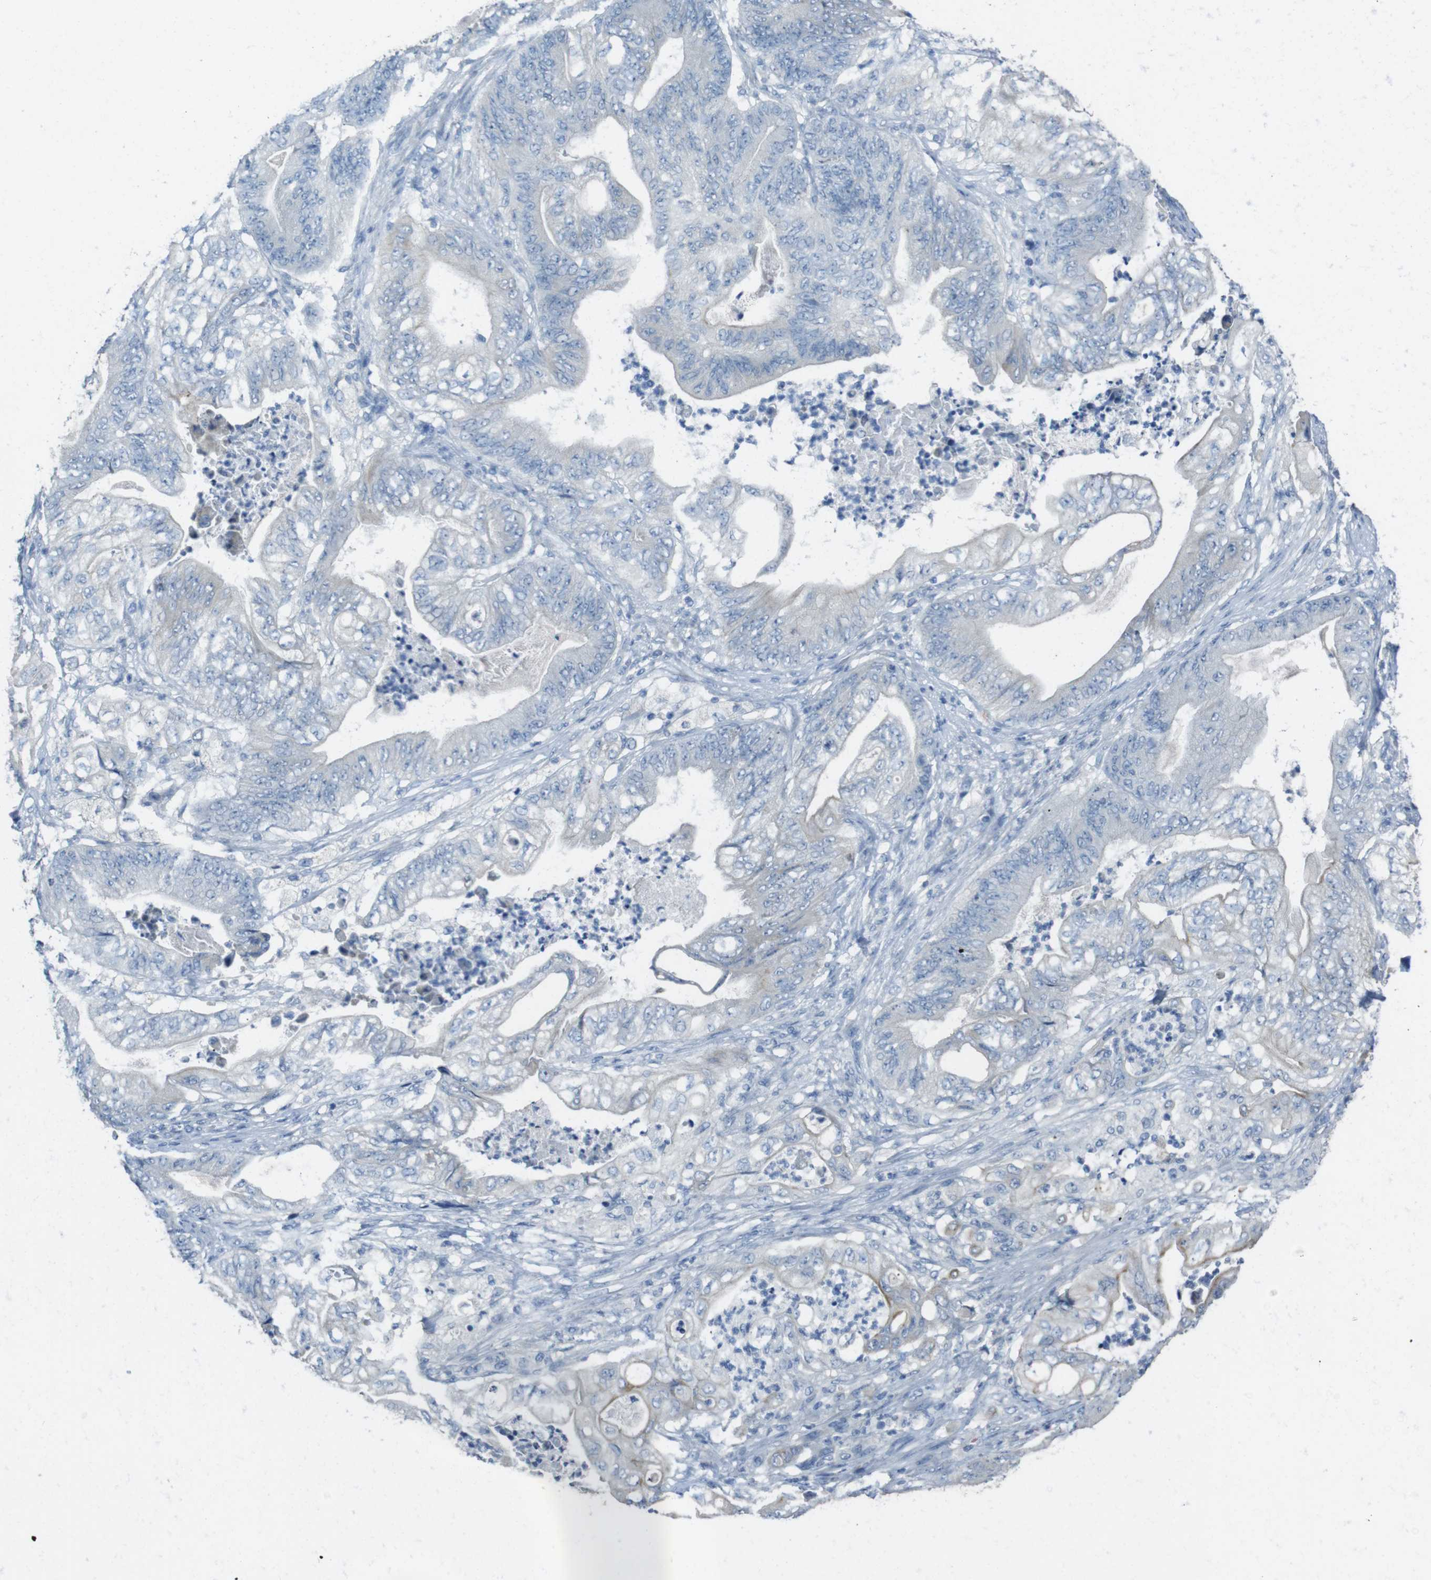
{"staining": {"intensity": "negative", "quantity": "none", "location": "none"}, "tissue": "stomach cancer", "cell_type": "Tumor cells", "image_type": "cancer", "snomed": [{"axis": "morphology", "description": "Adenocarcinoma, NOS"}, {"axis": "topography", "description": "Stomach"}], "caption": "Tumor cells show no significant protein expression in stomach cancer (adenocarcinoma).", "gene": "ENTPD7", "patient": {"sex": "female", "age": 73}}